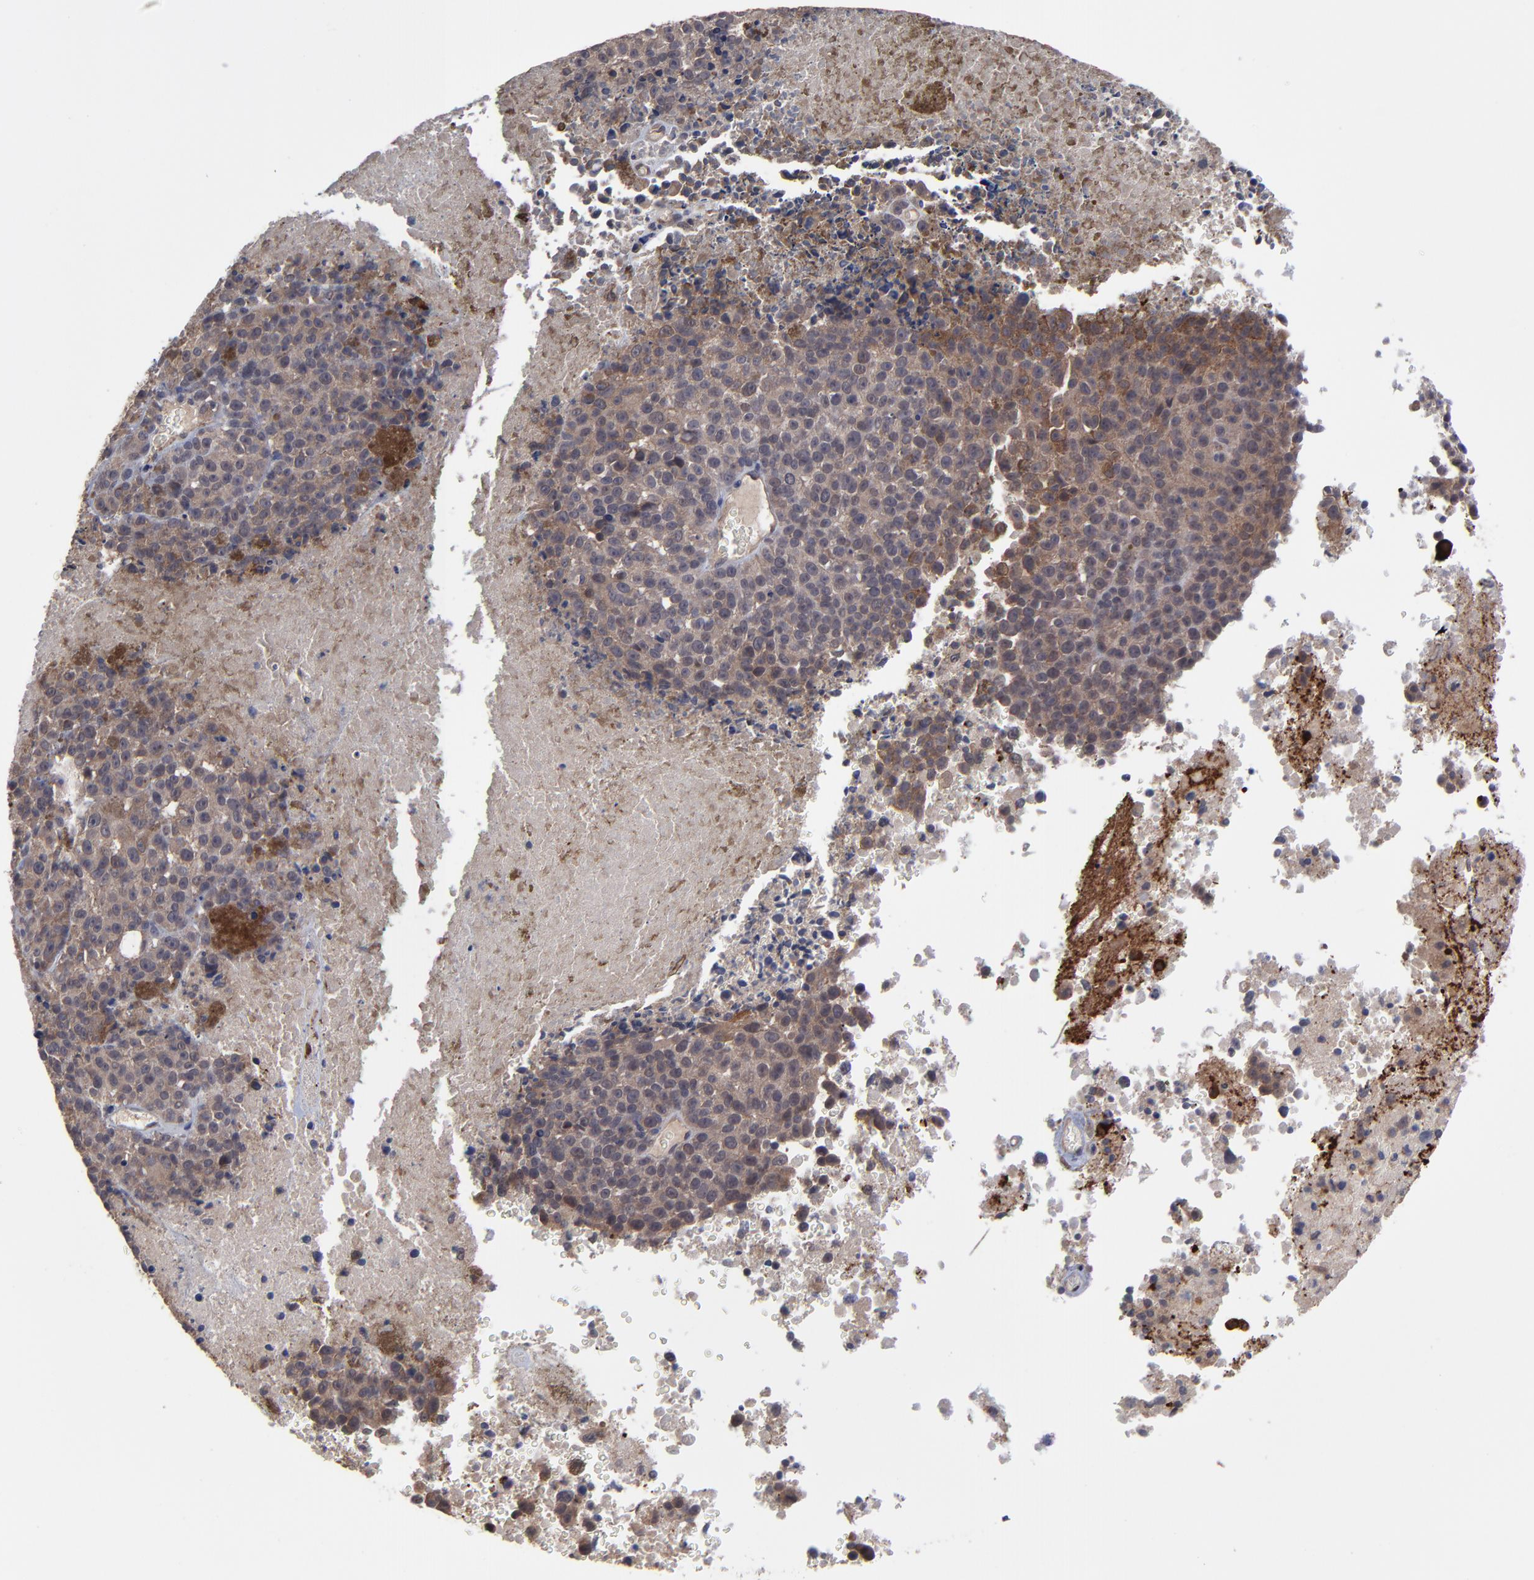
{"staining": {"intensity": "moderate", "quantity": ">75%", "location": "cytoplasmic/membranous"}, "tissue": "melanoma", "cell_type": "Tumor cells", "image_type": "cancer", "snomed": [{"axis": "morphology", "description": "Malignant melanoma, Metastatic site"}, {"axis": "topography", "description": "Cerebral cortex"}], "caption": "Protein expression analysis of human melanoma reveals moderate cytoplasmic/membranous staining in approximately >75% of tumor cells.", "gene": "ZNF780B", "patient": {"sex": "female", "age": 52}}